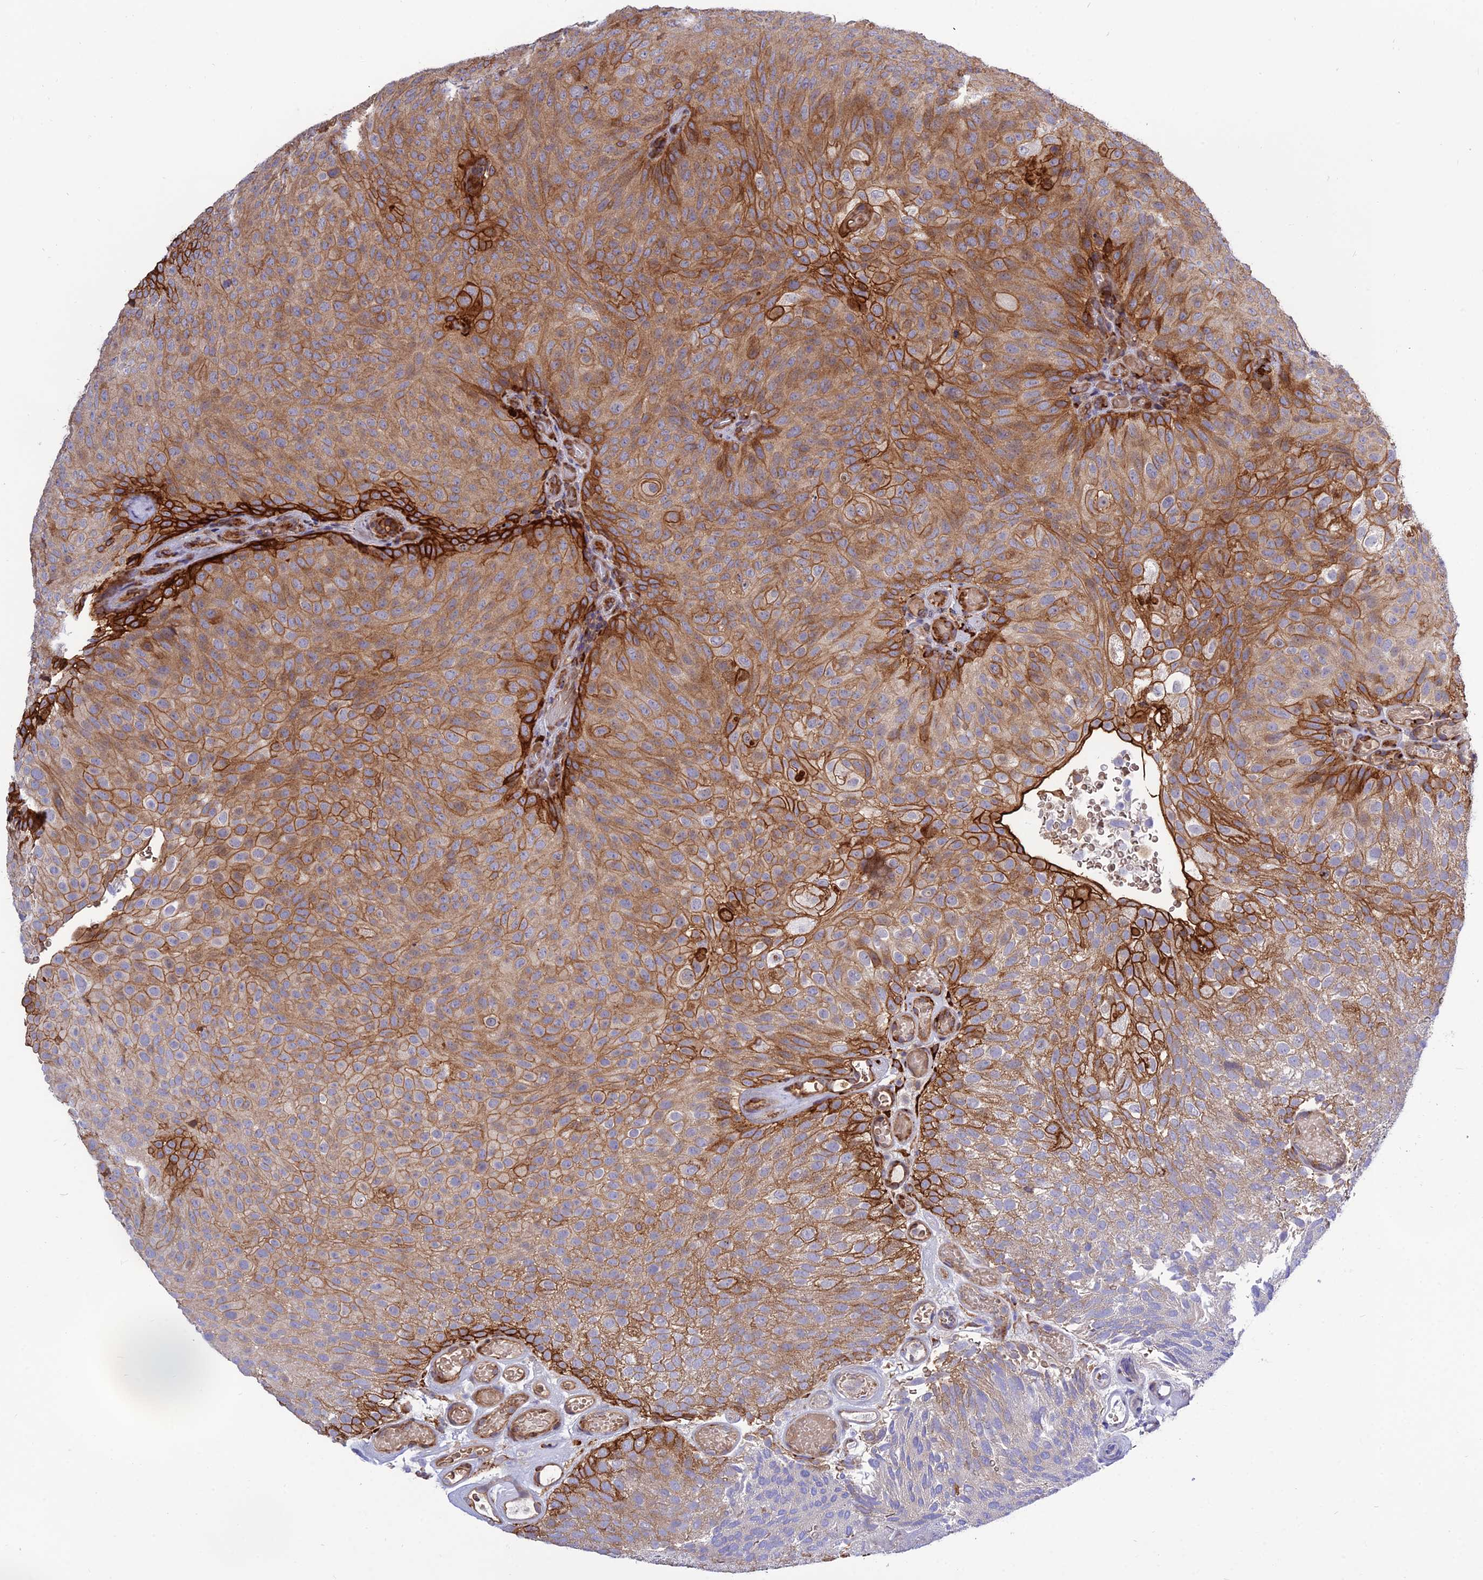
{"staining": {"intensity": "strong", "quantity": "25%-75%", "location": "cytoplasmic/membranous"}, "tissue": "urothelial cancer", "cell_type": "Tumor cells", "image_type": "cancer", "snomed": [{"axis": "morphology", "description": "Urothelial carcinoma, Low grade"}, {"axis": "topography", "description": "Urinary bladder"}], "caption": "Immunohistochemistry (IHC) (DAB (3,3'-diaminobenzidine)) staining of low-grade urothelial carcinoma reveals strong cytoplasmic/membranous protein positivity in approximately 25%-75% of tumor cells. The protein is stained brown, and the nuclei are stained in blue (DAB (3,3'-diaminobenzidine) IHC with brightfield microscopy, high magnification).", "gene": "CRTAP", "patient": {"sex": "male", "age": 78}}